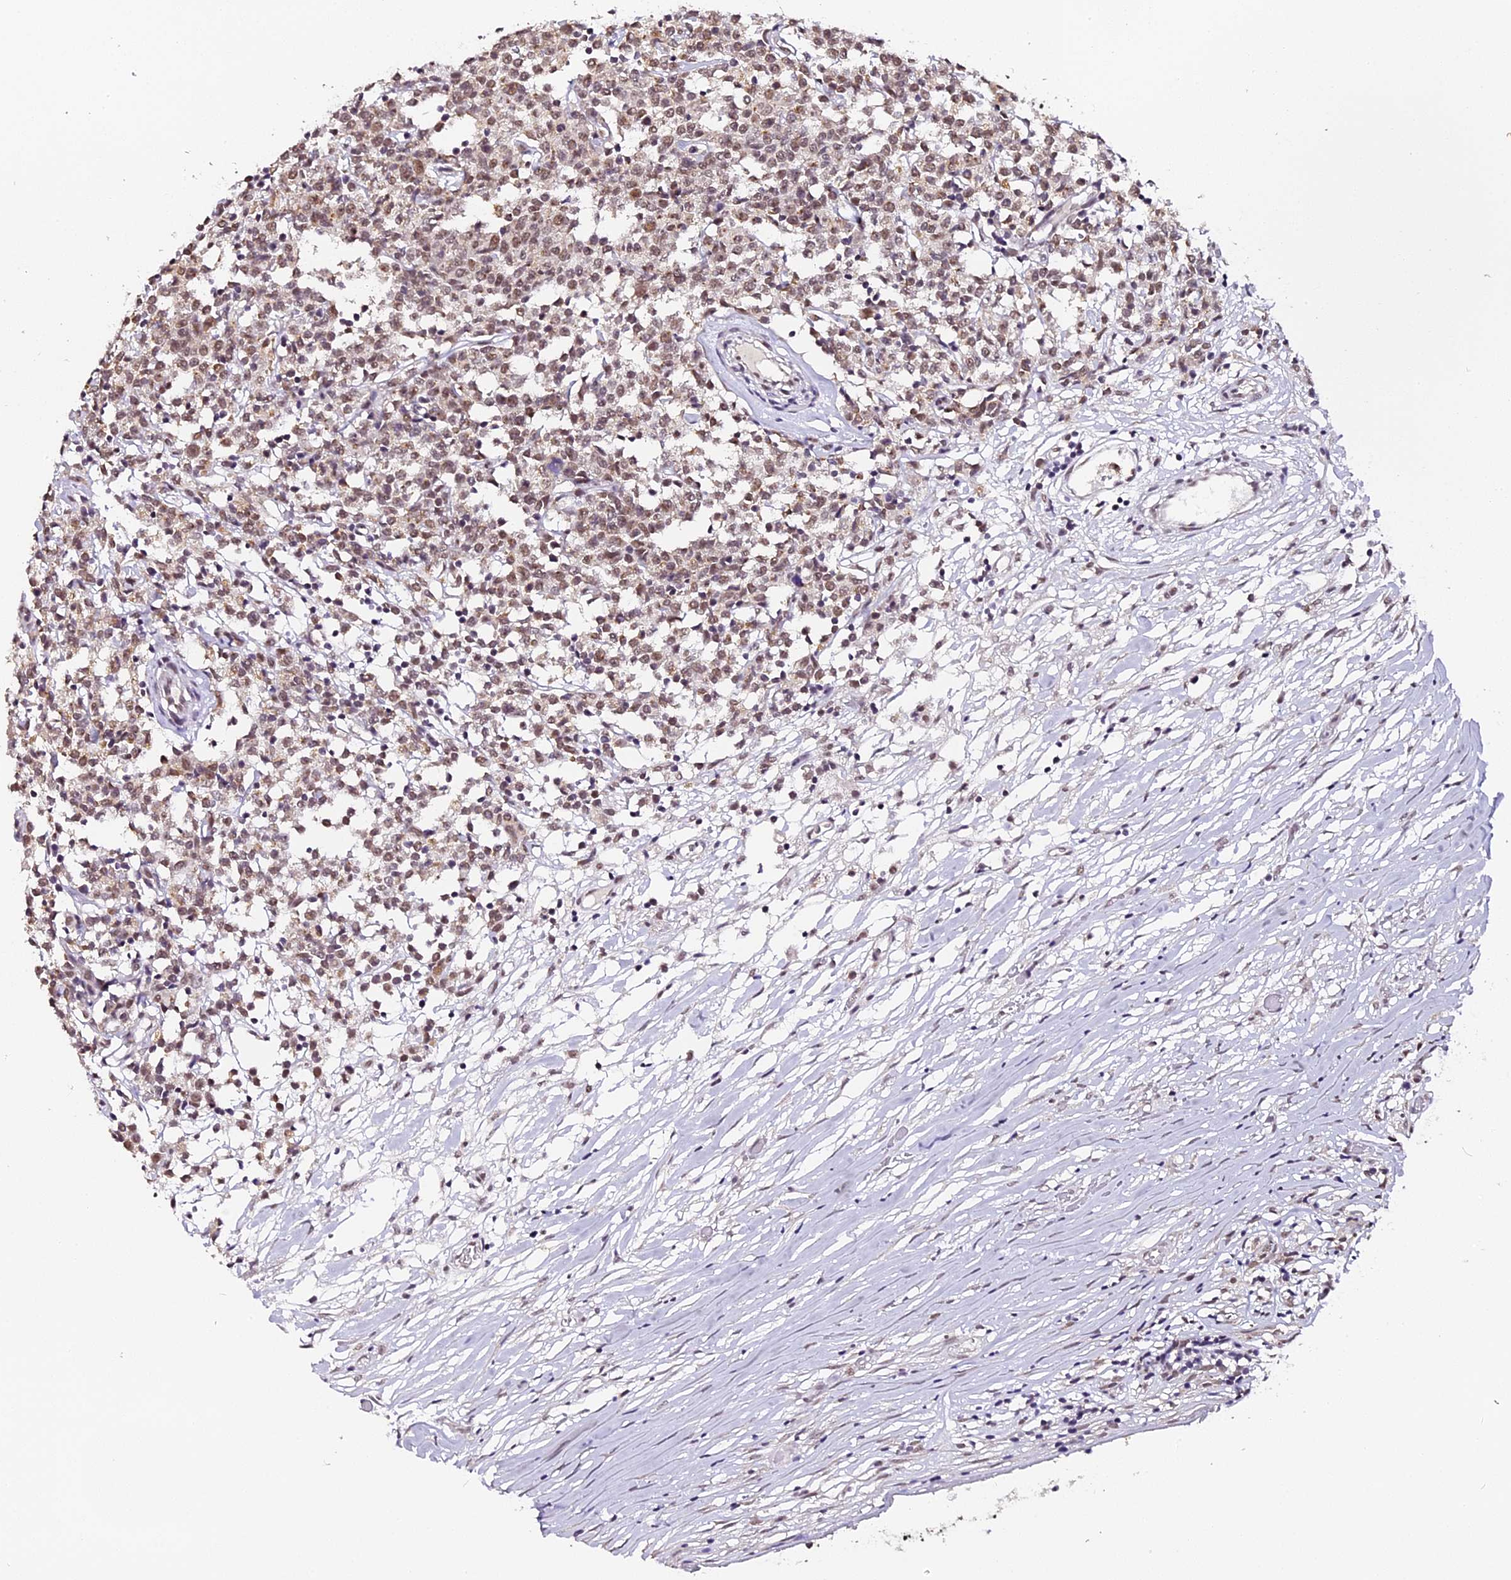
{"staining": {"intensity": "moderate", "quantity": ">75%", "location": "nuclear"}, "tissue": "lymphoma", "cell_type": "Tumor cells", "image_type": "cancer", "snomed": [{"axis": "morphology", "description": "Malignant lymphoma, non-Hodgkin's type, Low grade"}, {"axis": "topography", "description": "Small intestine"}], "caption": "Immunohistochemical staining of human lymphoma reveals medium levels of moderate nuclear protein positivity in approximately >75% of tumor cells. Nuclei are stained in blue.", "gene": "NCBP1", "patient": {"sex": "female", "age": 59}}